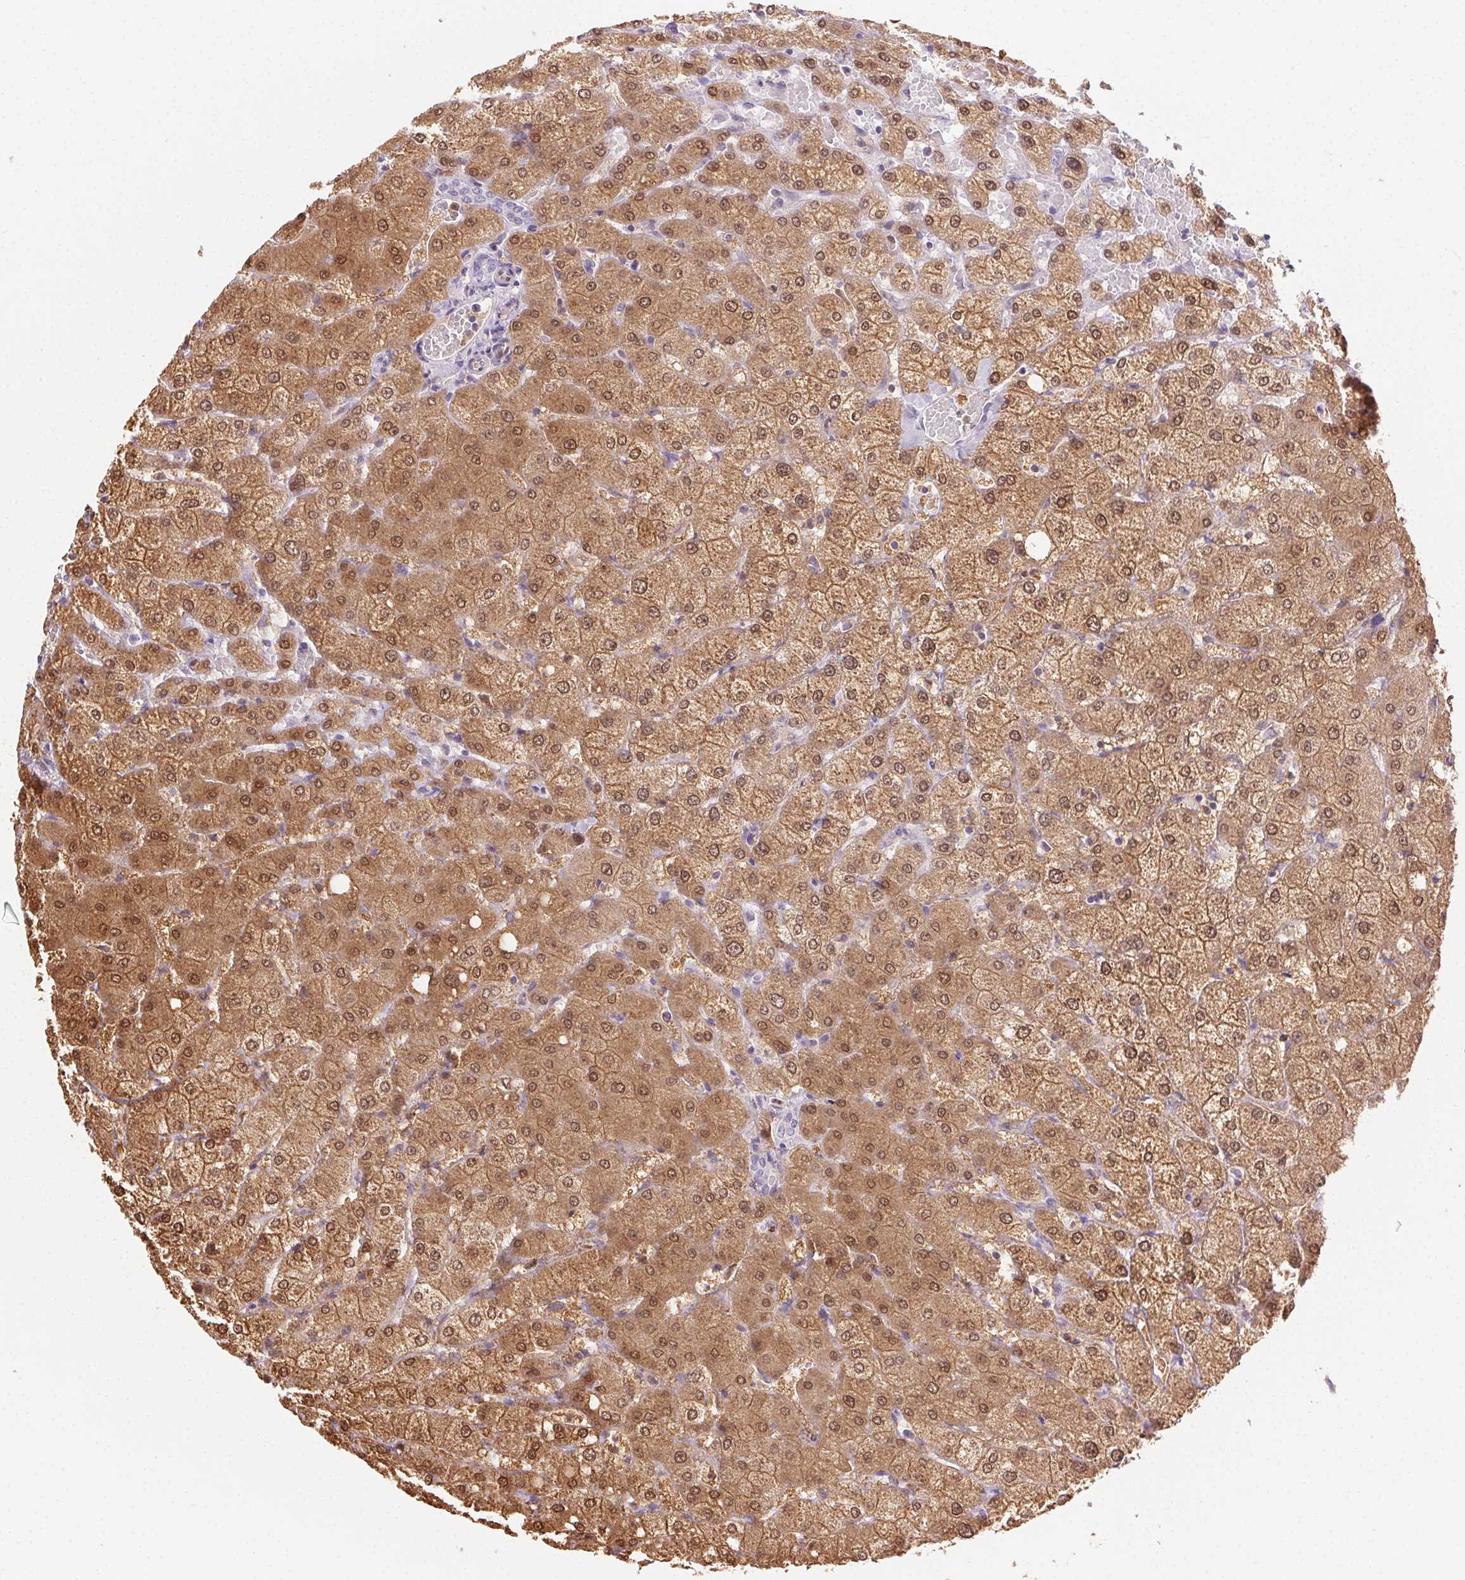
{"staining": {"intensity": "negative", "quantity": "none", "location": "none"}, "tissue": "liver", "cell_type": "Cholangiocytes", "image_type": "normal", "snomed": [{"axis": "morphology", "description": "Normal tissue, NOS"}, {"axis": "topography", "description": "Liver"}], "caption": "Immunohistochemistry (IHC) of unremarkable human liver displays no staining in cholangiocytes.", "gene": "TMEM45A", "patient": {"sex": "female", "age": 54}}